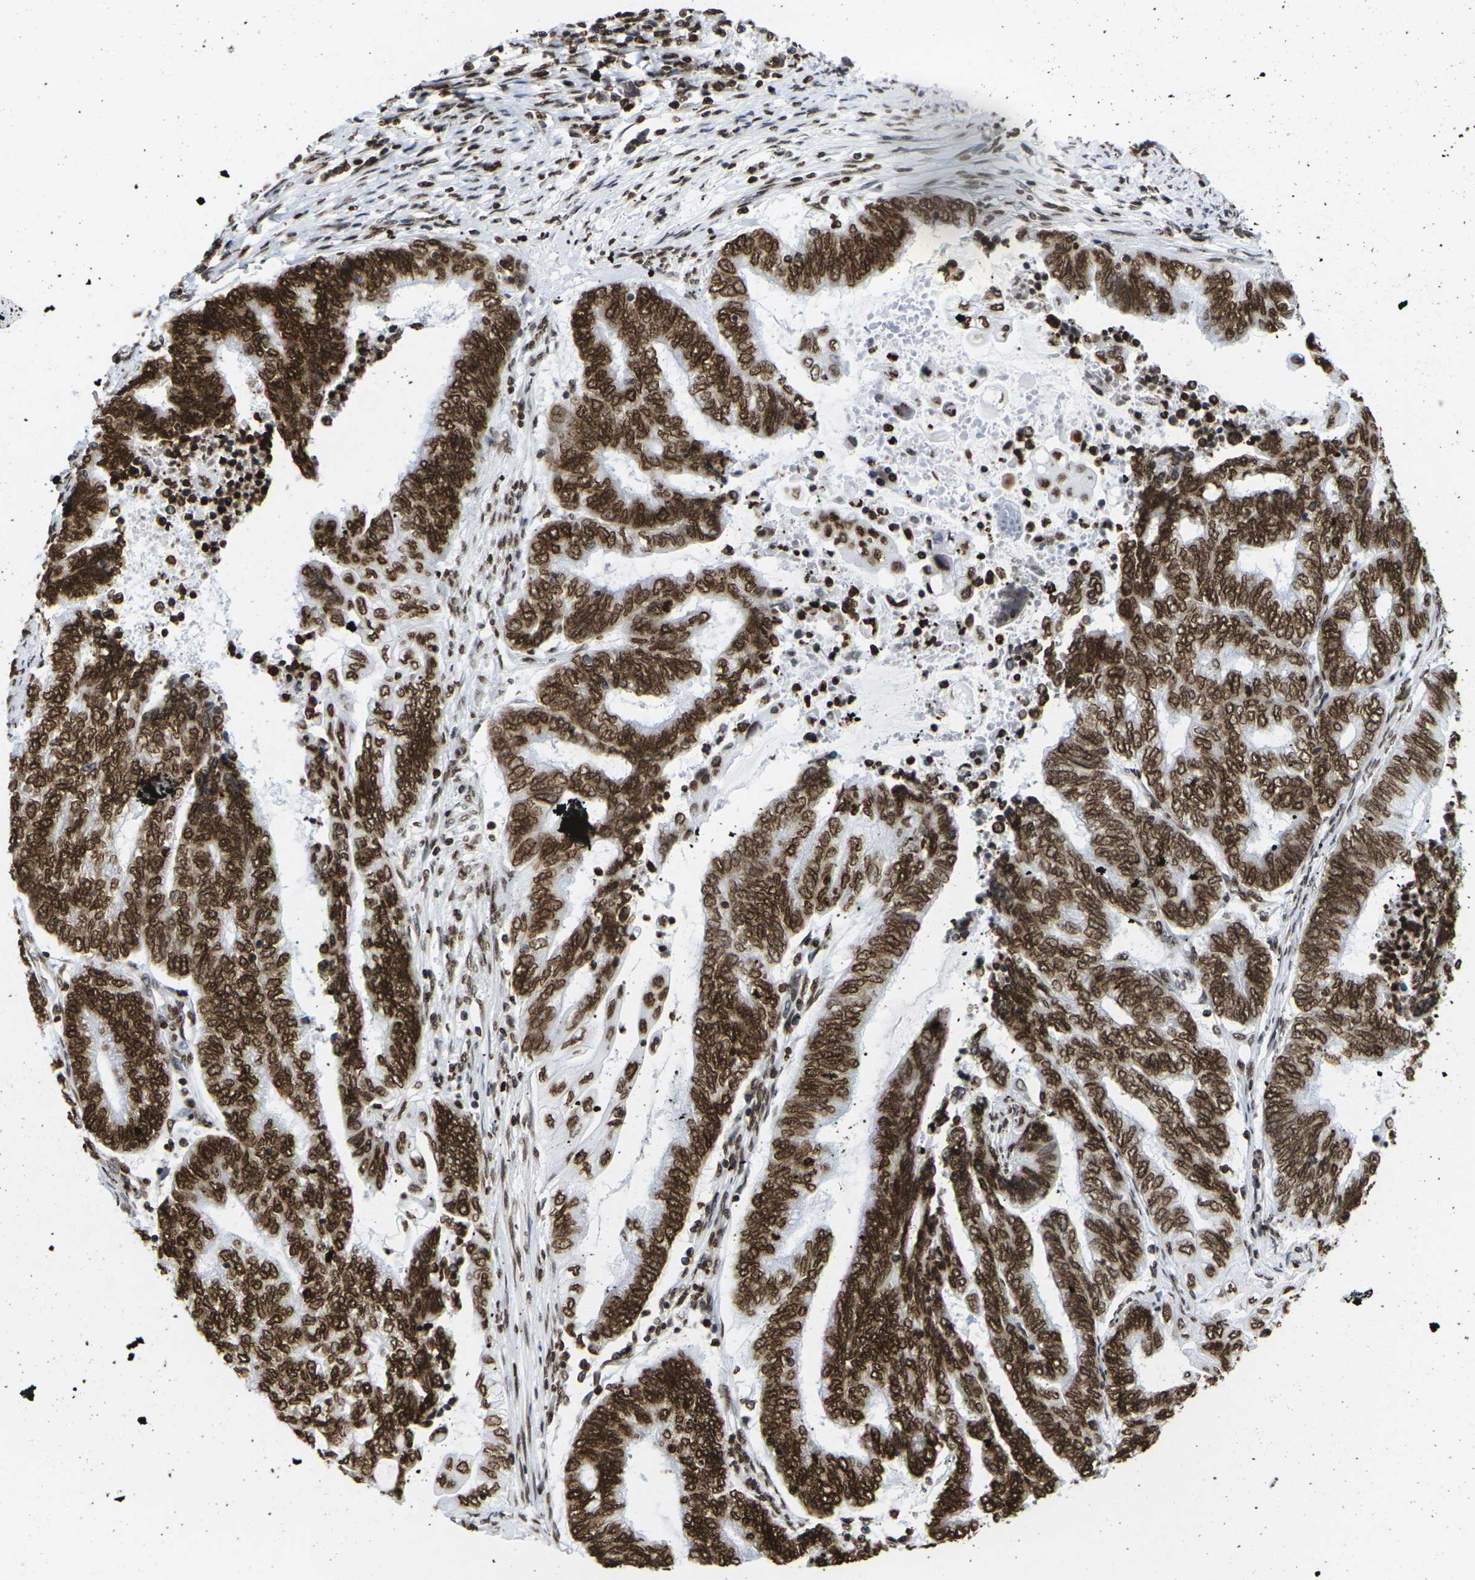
{"staining": {"intensity": "strong", "quantity": ">75%", "location": "cytoplasmic/membranous,nuclear"}, "tissue": "endometrial cancer", "cell_type": "Tumor cells", "image_type": "cancer", "snomed": [{"axis": "morphology", "description": "Adenocarcinoma, NOS"}, {"axis": "topography", "description": "Uterus"}, {"axis": "topography", "description": "Endometrium"}], "caption": "Immunohistochemical staining of human endometrial cancer displays strong cytoplasmic/membranous and nuclear protein expression in approximately >75% of tumor cells.", "gene": "H2AC21", "patient": {"sex": "female", "age": 70}}